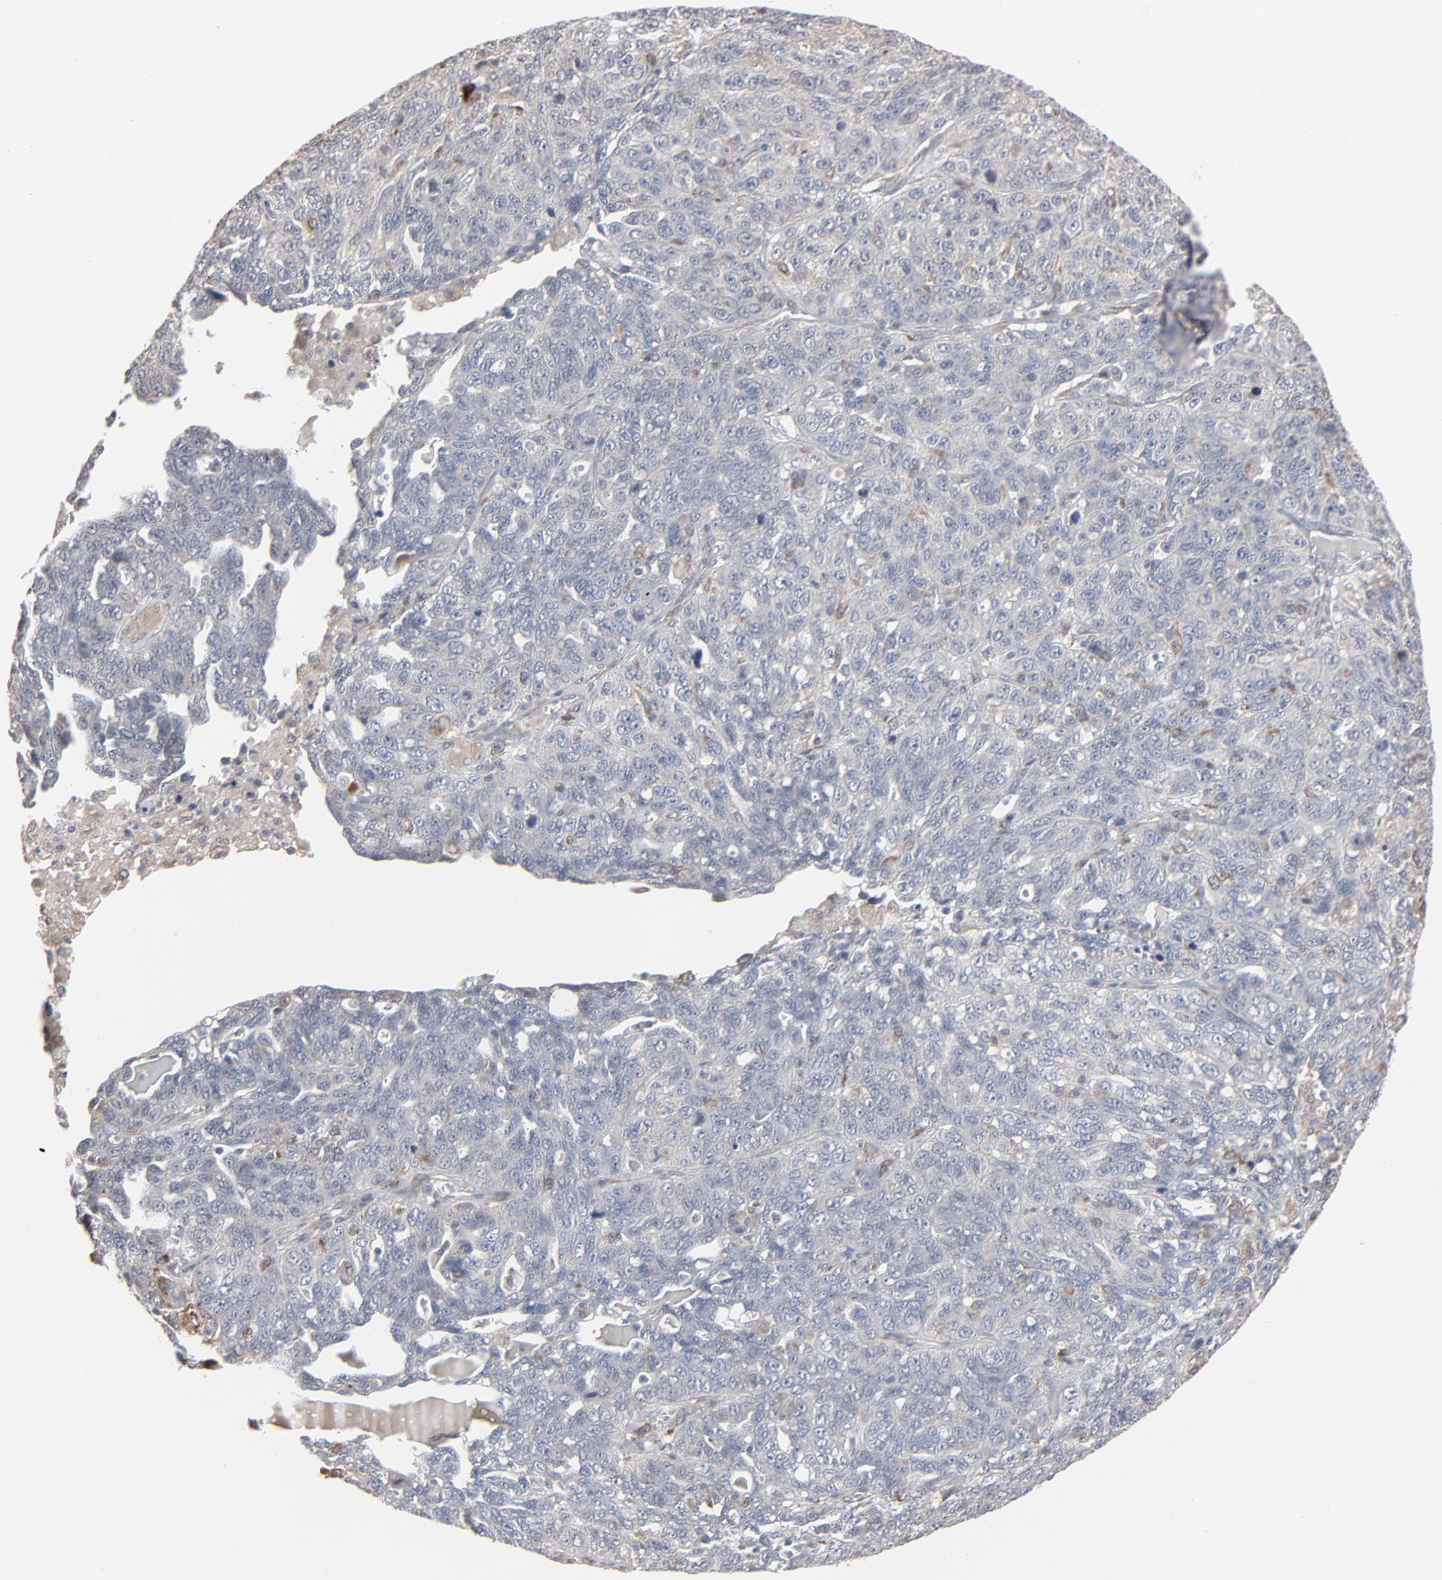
{"staining": {"intensity": "weak", "quantity": "<25%", "location": "cytoplasmic/membranous"}, "tissue": "ovarian cancer", "cell_type": "Tumor cells", "image_type": "cancer", "snomed": [{"axis": "morphology", "description": "Cystadenocarcinoma, serous, NOS"}, {"axis": "topography", "description": "Ovary"}], "caption": "Tumor cells show no significant staining in ovarian cancer (serous cystadenocarcinoma).", "gene": "CTNND1", "patient": {"sex": "female", "age": 71}}